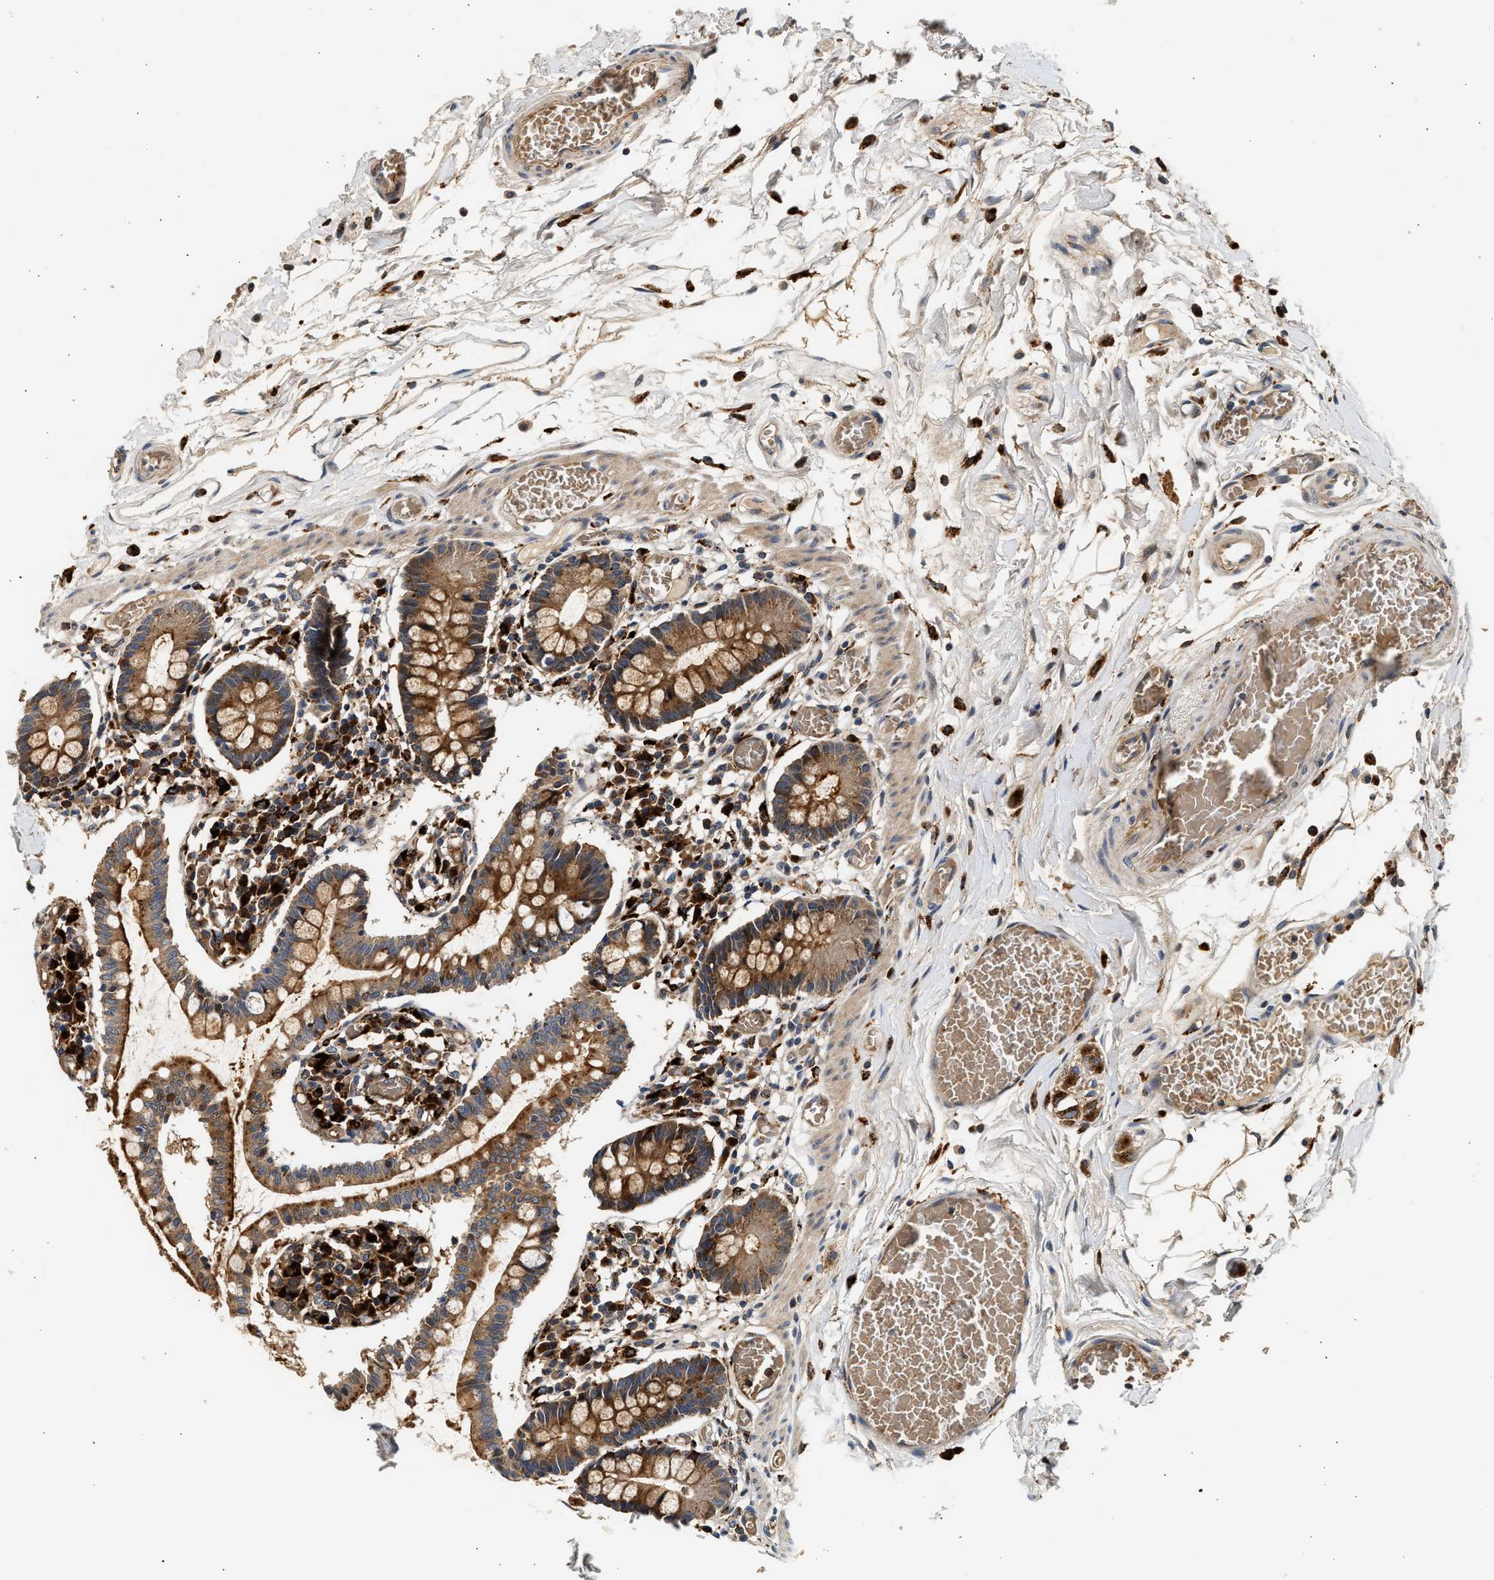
{"staining": {"intensity": "strong", "quantity": ">75%", "location": "cytoplasmic/membranous"}, "tissue": "small intestine", "cell_type": "Glandular cells", "image_type": "normal", "snomed": [{"axis": "morphology", "description": "Normal tissue, NOS"}, {"axis": "topography", "description": "Small intestine"}], "caption": "Normal small intestine demonstrates strong cytoplasmic/membranous positivity in approximately >75% of glandular cells, visualized by immunohistochemistry.", "gene": "PLD3", "patient": {"sex": "female", "age": 61}}